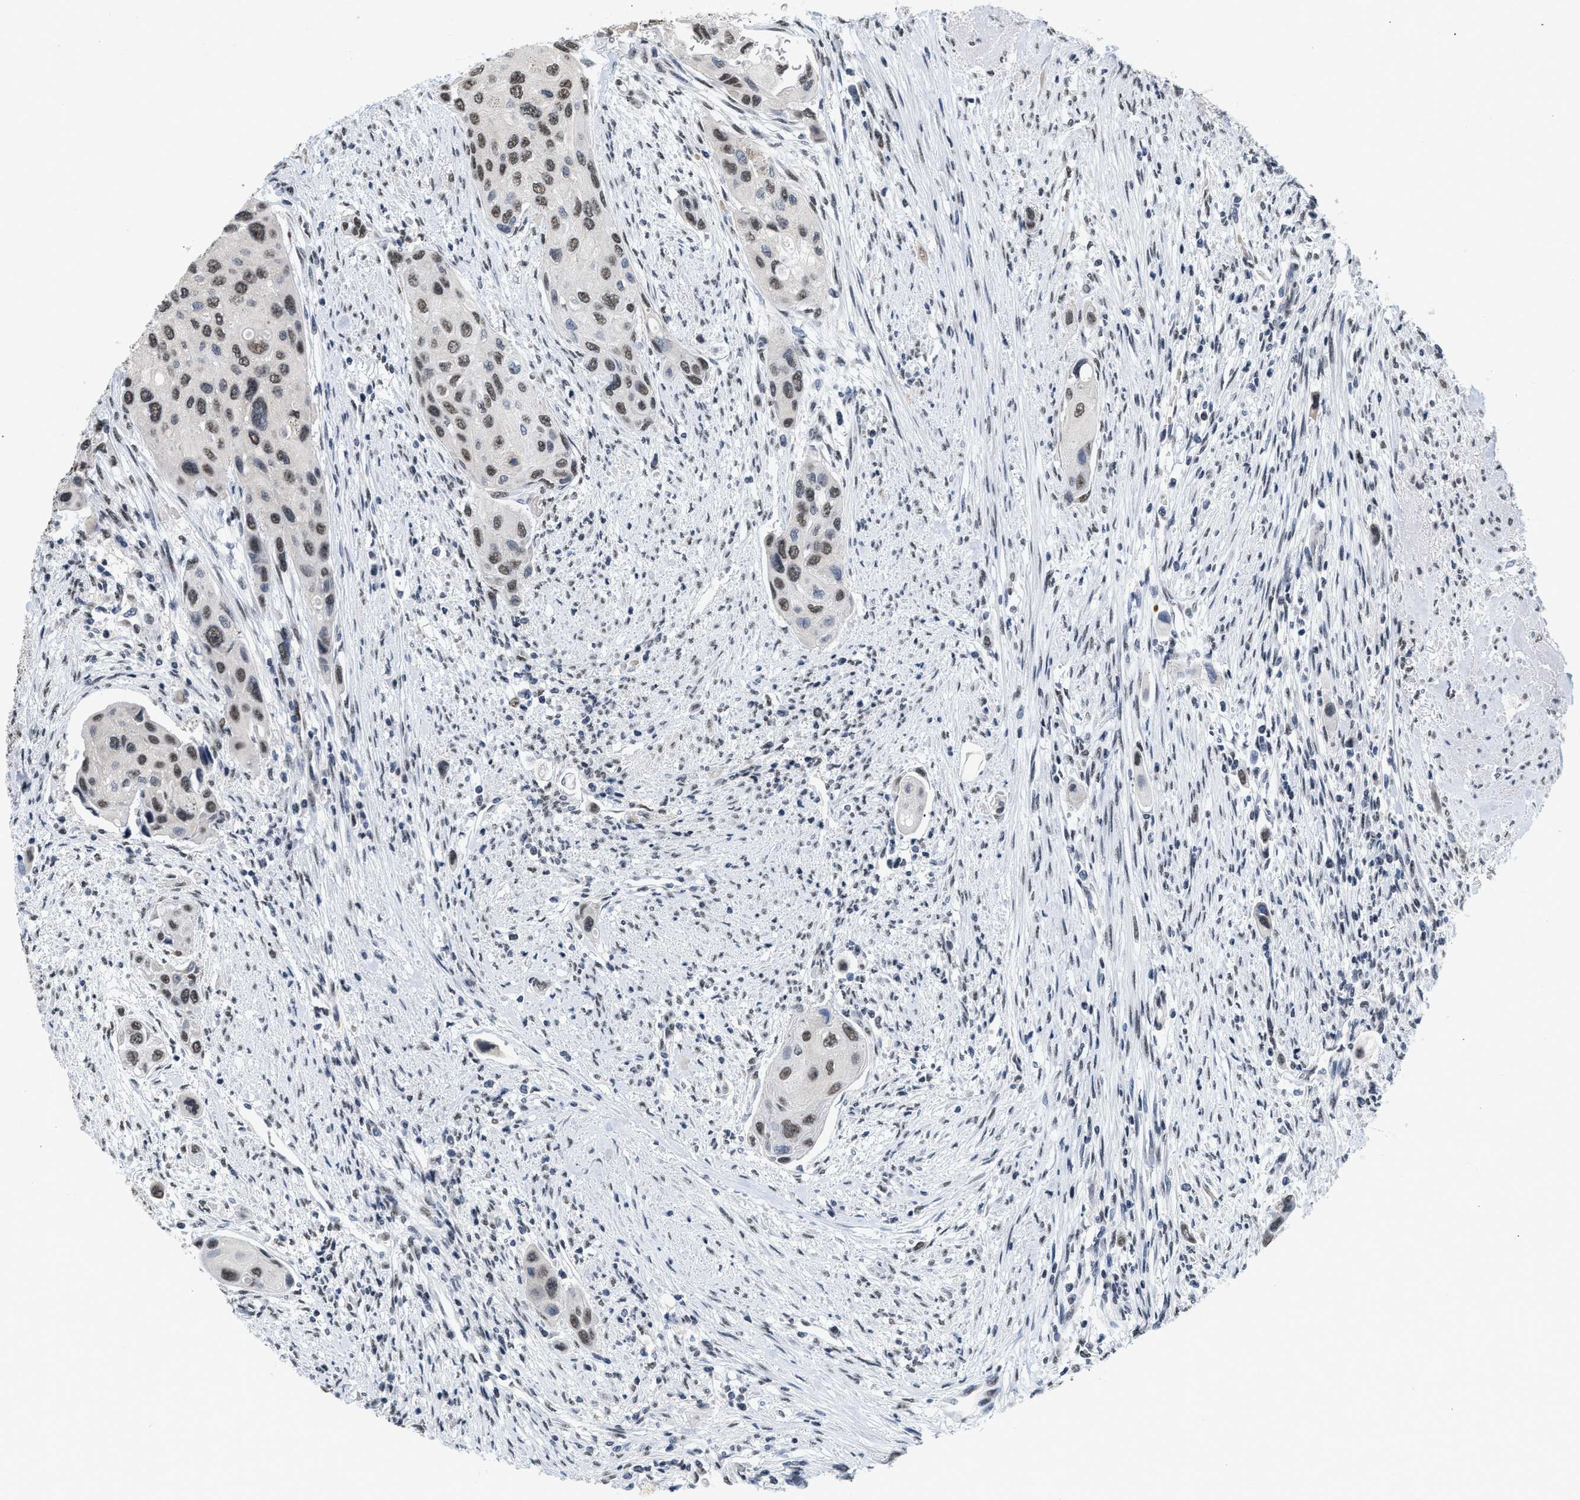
{"staining": {"intensity": "weak", "quantity": ">75%", "location": "nuclear"}, "tissue": "urothelial cancer", "cell_type": "Tumor cells", "image_type": "cancer", "snomed": [{"axis": "morphology", "description": "Urothelial carcinoma, High grade"}, {"axis": "topography", "description": "Urinary bladder"}], "caption": "Human urothelial cancer stained with a brown dye demonstrates weak nuclear positive staining in approximately >75% of tumor cells.", "gene": "RAF1", "patient": {"sex": "female", "age": 56}}